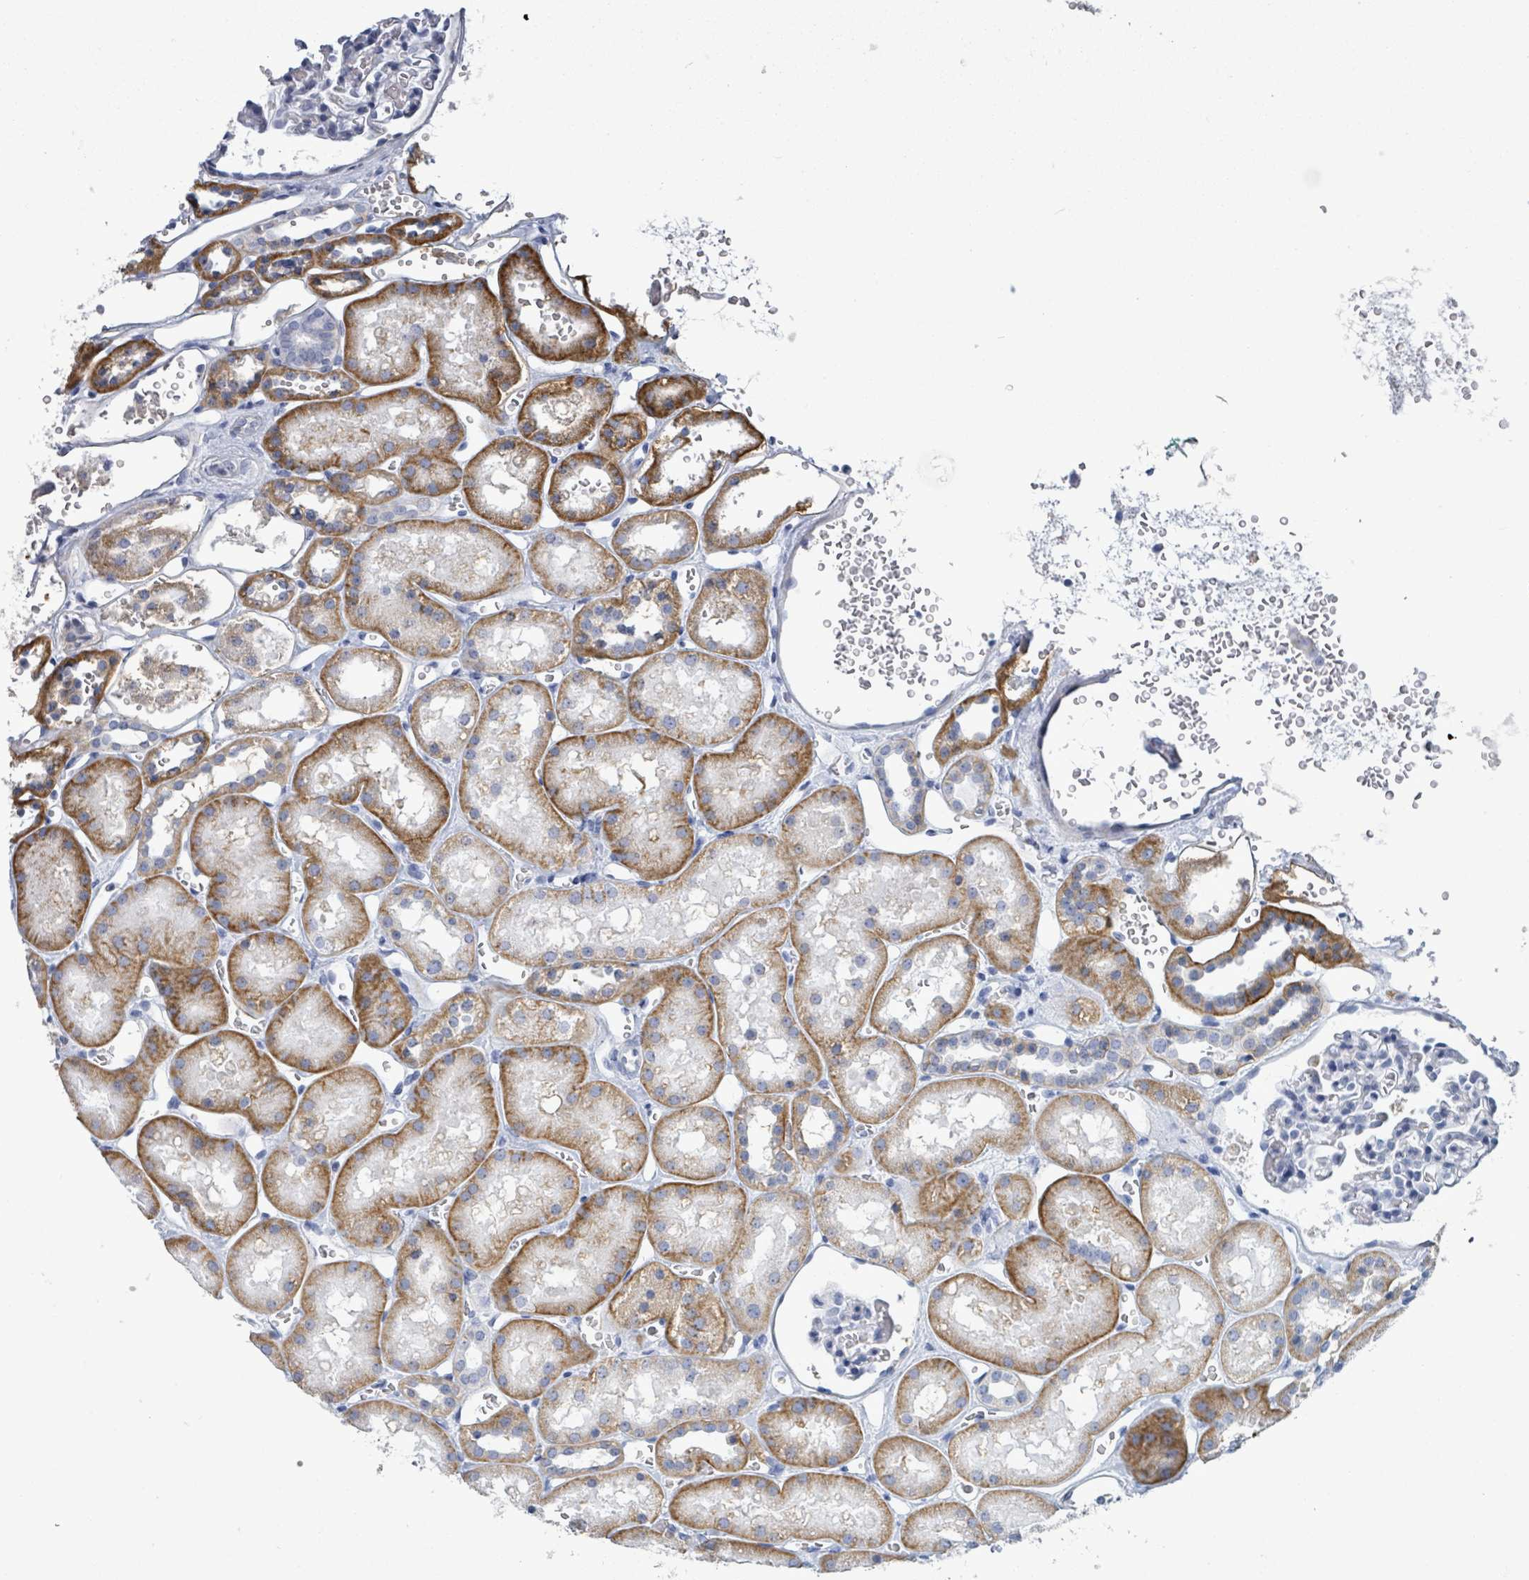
{"staining": {"intensity": "negative", "quantity": "none", "location": "none"}, "tissue": "kidney", "cell_type": "Cells in glomeruli", "image_type": "normal", "snomed": [{"axis": "morphology", "description": "Normal tissue, NOS"}, {"axis": "topography", "description": "Kidney"}], "caption": "There is no significant staining in cells in glomeruli of kidney. Nuclei are stained in blue.", "gene": "BSG", "patient": {"sex": "female", "age": 41}}